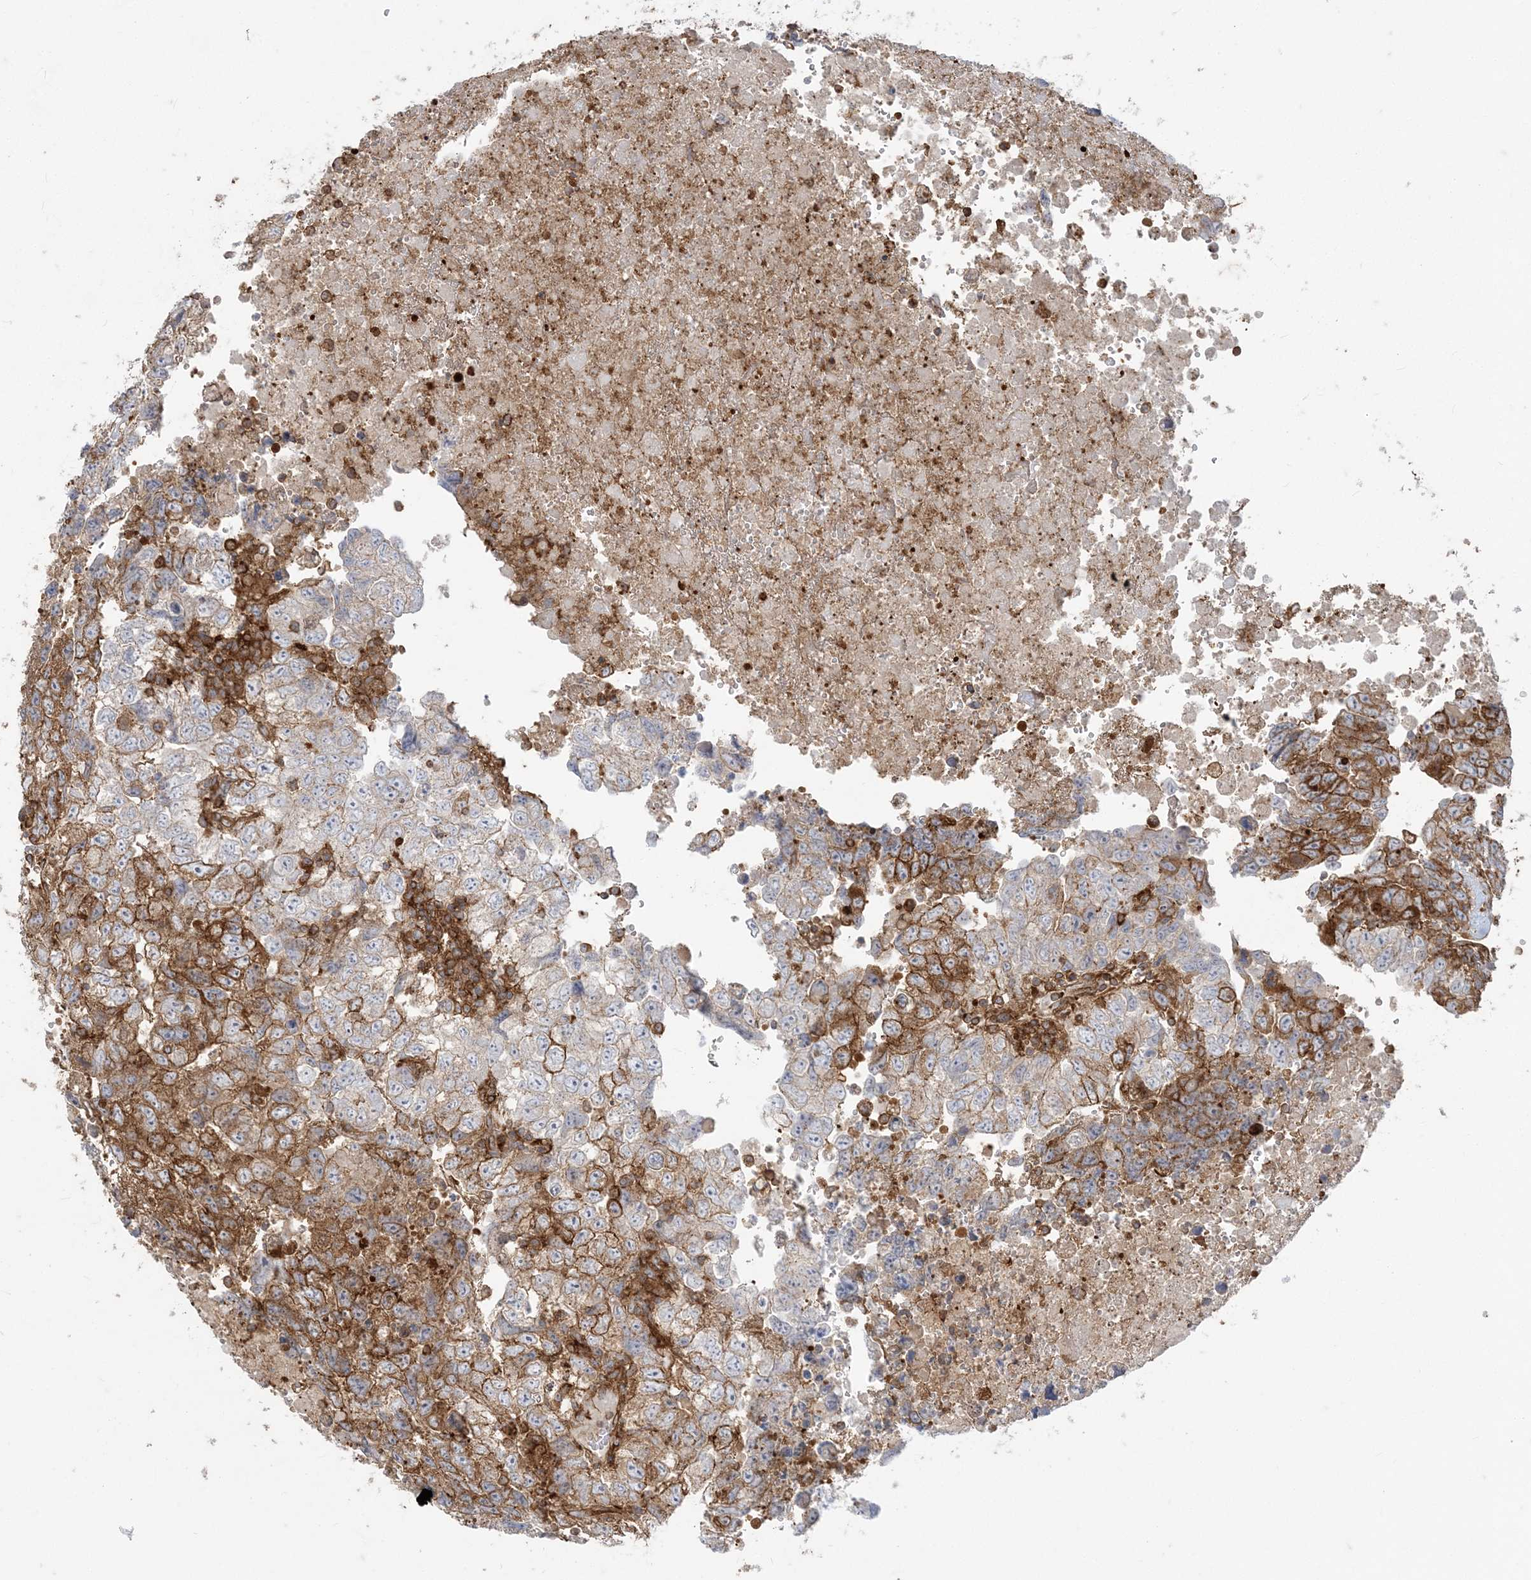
{"staining": {"intensity": "moderate", "quantity": ">75%", "location": "cytoplasmic/membranous"}, "tissue": "testis cancer", "cell_type": "Tumor cells", "image_type": "cancer", "snomed": [{"axis": "morphology", "description": "Carcinoma, Embryonal, NOS"}, {"axis": "topography", "description": "Testis"}], "caption": "IHC histopathology image of neoplastic tissue: testis embryonal carcinoma stained using immunohistochemistry displays medium levels of moderate protein expression localized specifically in the cytoplasmic/membranous of tumor cells, appearing as a cytoplasmic/membranous brown color.", "gene": "DERL3", "patient": {"sex": "male", "age": 37}}